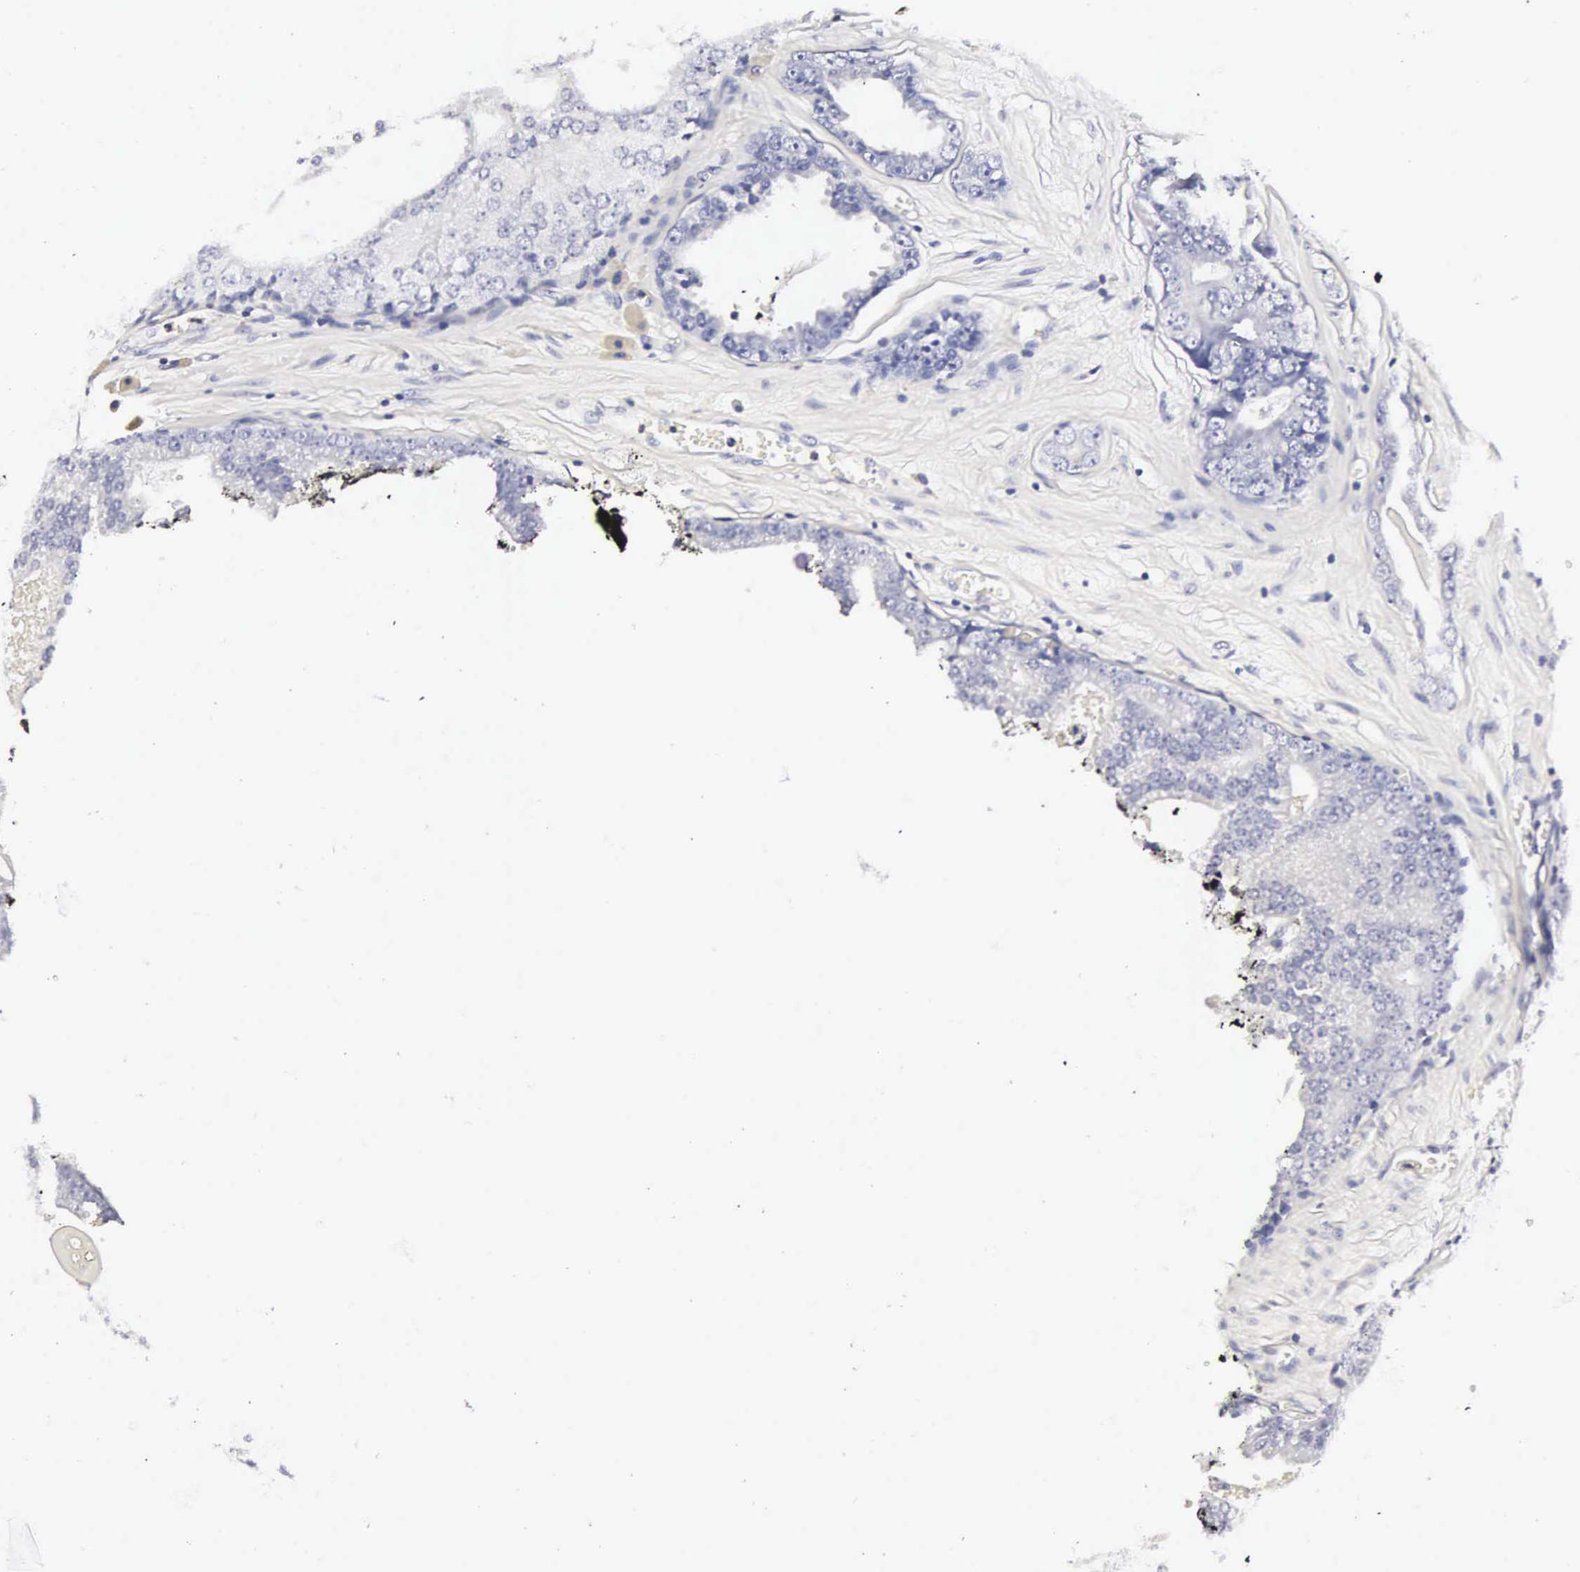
{"staining": {"intensity": "negative", "quantity": "none", "location": "none"}, "tissue": "prostate cancer", "cell_type": "Tumor cells", "image_type": "cancer", "snomed": [{"axis": "morphology", "description": "Adenocarcinoma, High grade"}, {"axis": "topography", "description": "Prostate"}], "caption": "This micrograph is of prostate adenocarcinoma (high-grade) stained with immunohistochemistry (IHC) to label a protein in brown with the nuclei are counter-stained blue. There is no staining in tumor cells.", "gene": "RNASE6", "patient": {"sex": "male", "age": 56}}